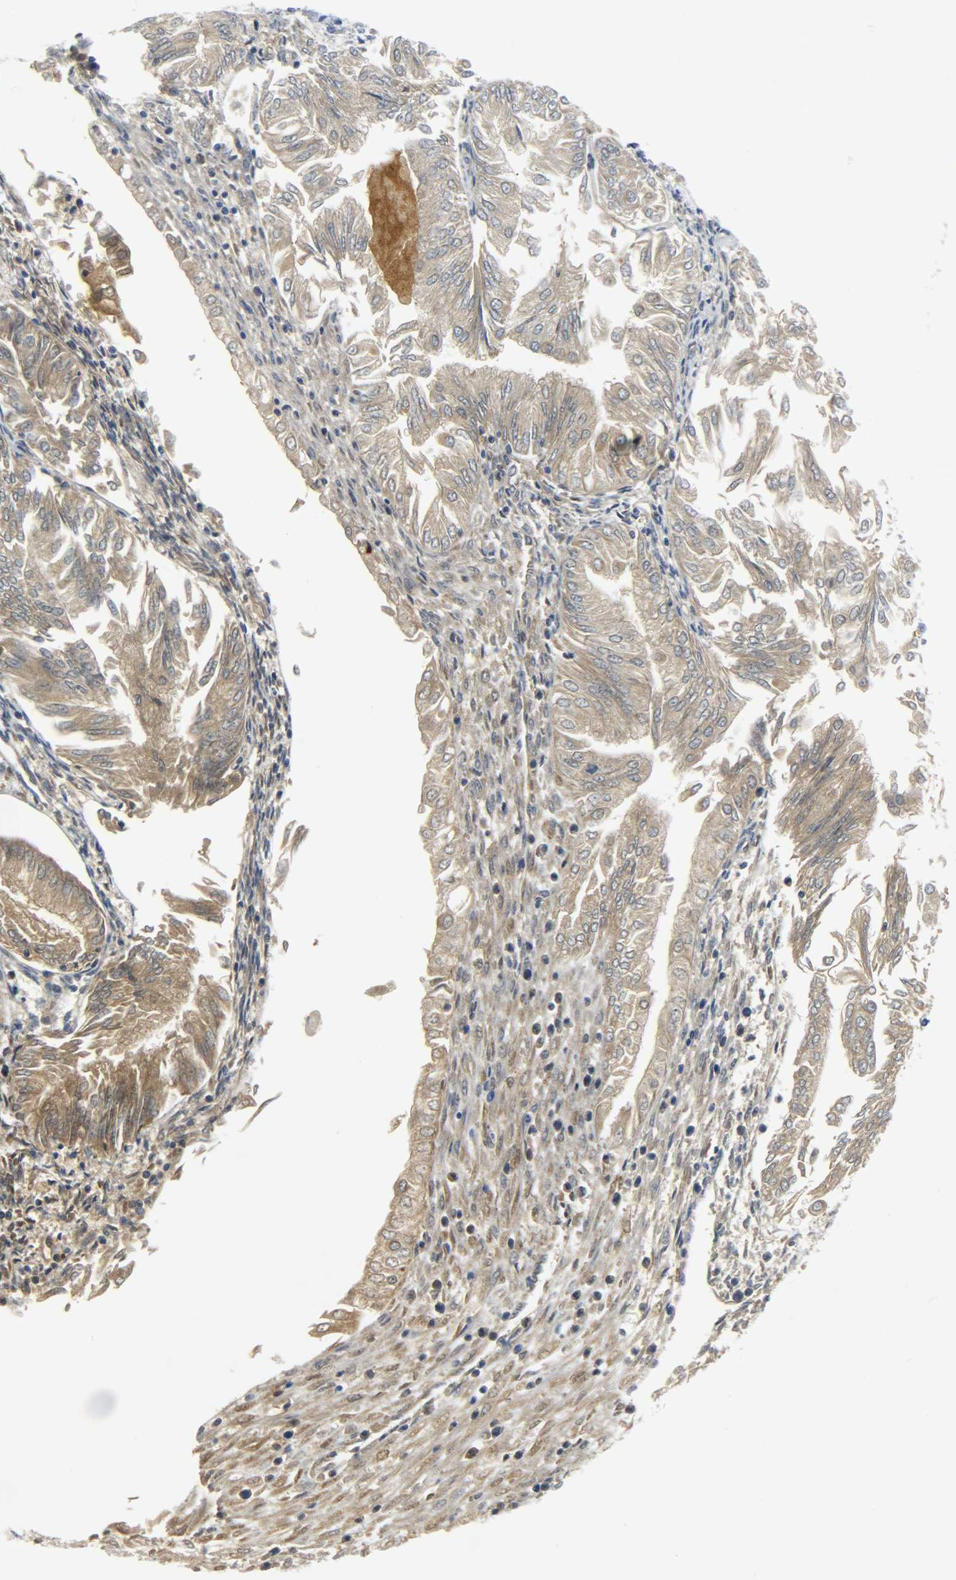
{"staining": {"intensity": "weak", "quantity": "25%-75%", "location": "cytoplasmic/membranous"}, "tissue": "endometrial cancer", "cell_type": "Tumor cells", "image_type": "cancer", "snomed": [{"axis": "morphology", "description": "Adenocarcinoma, NOS"}, {"axis": "topography", "description": "Endometrium"}], "caption": "Immunohistochemical staining of human endometrial cancer demonstrates low levels of weak cytoplasmic/membranous staining in about 25%-75% of tumor cells. The staining is performed using DAB brown chromogen to label protein expression. The nuclei are counter-stained blue using hematoxylin.", "gene": "CRP", "patient": {"sex": "female", "age": 53}}